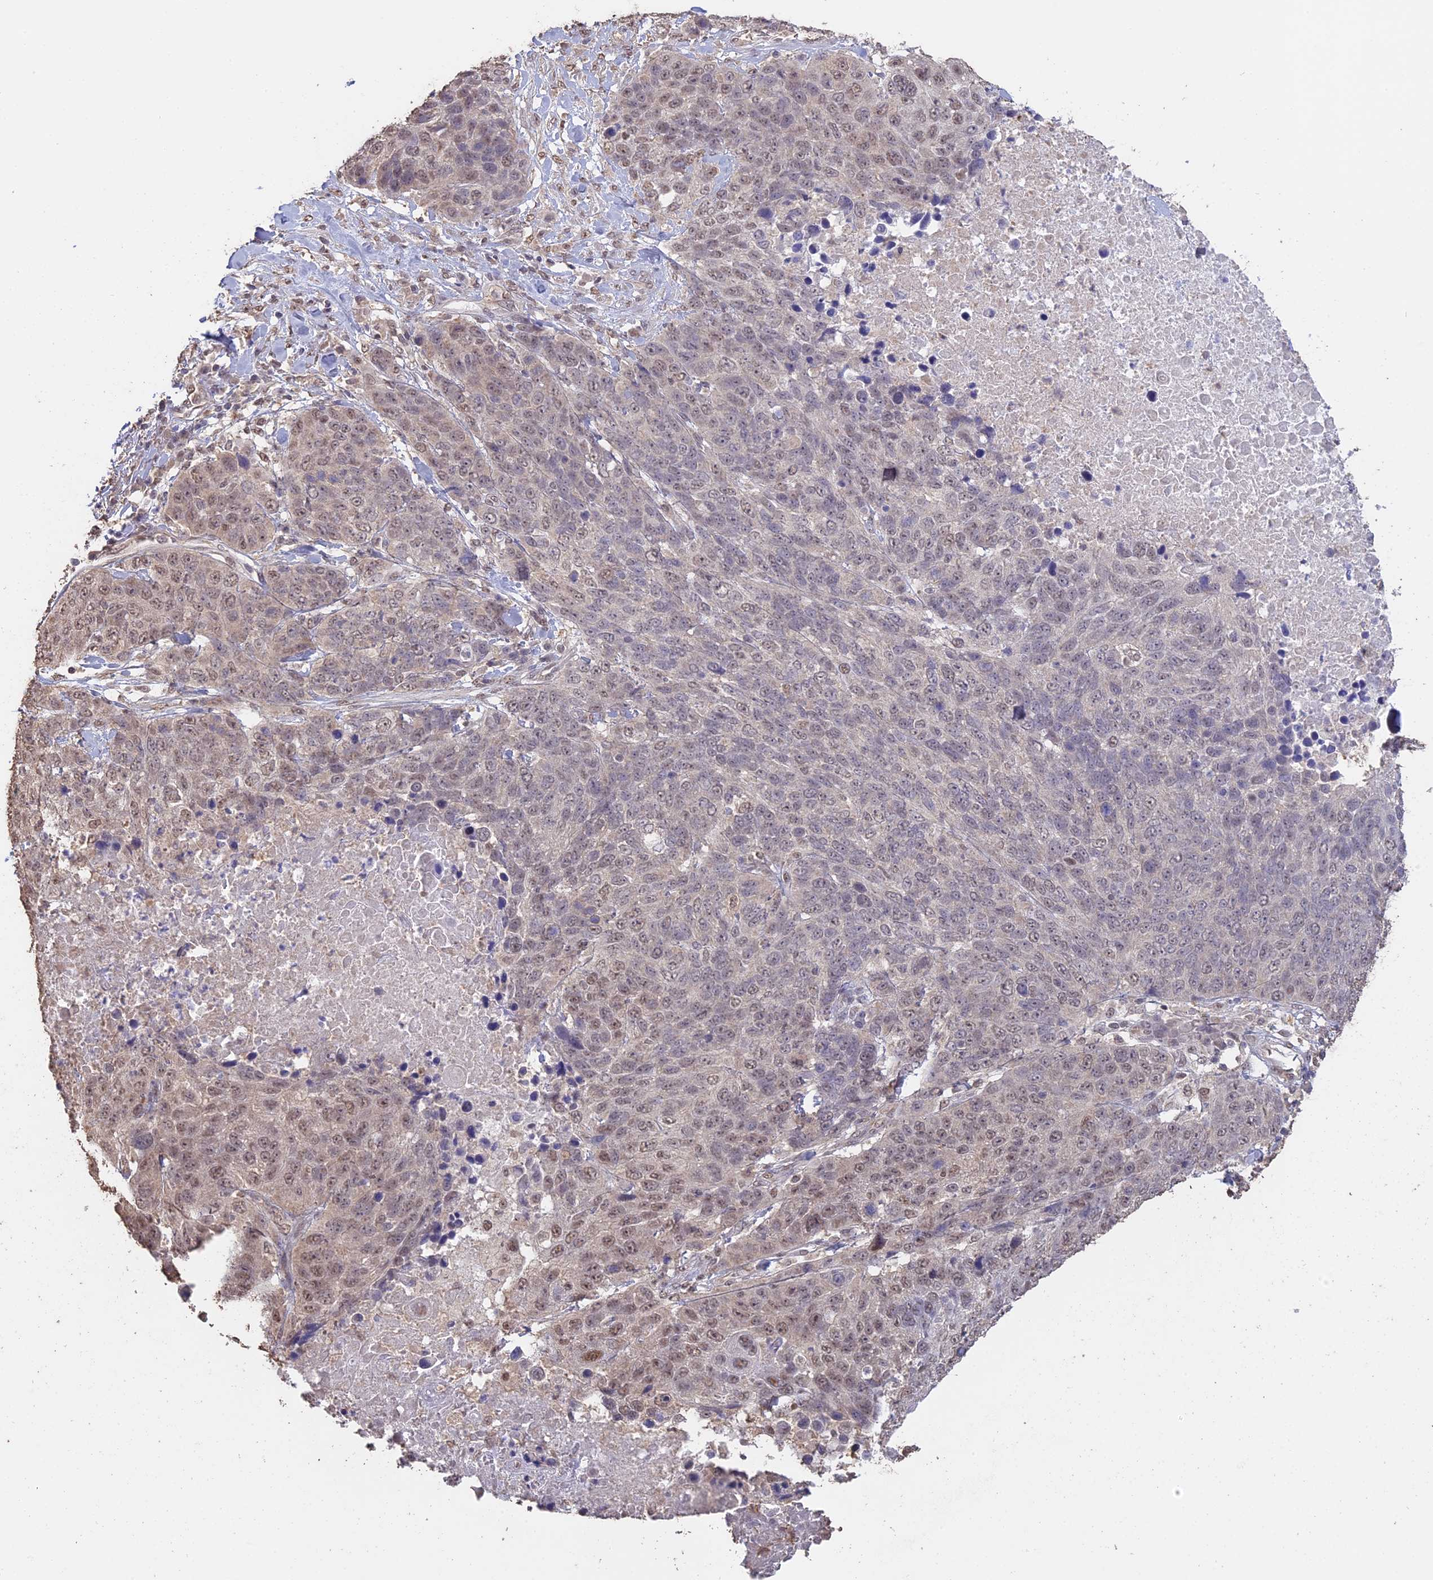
{"staining": {"intensity": "weak", "quantity": "25%-75%", "location": "nuclear"}, "tissue": "lung cancer", "cell_type": "Tumor cells", "image_type": "cancer", "snomed": [{"axis": "morphology", "description": "Normal tissue, NOS"}, {"axis": "morphology", "description": "Squamous cell carcinoma, NOS"}, {"axis": "topography", "description": "Lymph node"}, {"axis": "topography", "description": "Lung"}], "caption": "Tumor cells show low levels of weak nuclear staining in approximately 25%-75% of cells in human lung cancer (squamous cell carcinoma).", "gene": "PSMC6", "patient": {"sex": "male", "age": 66}}